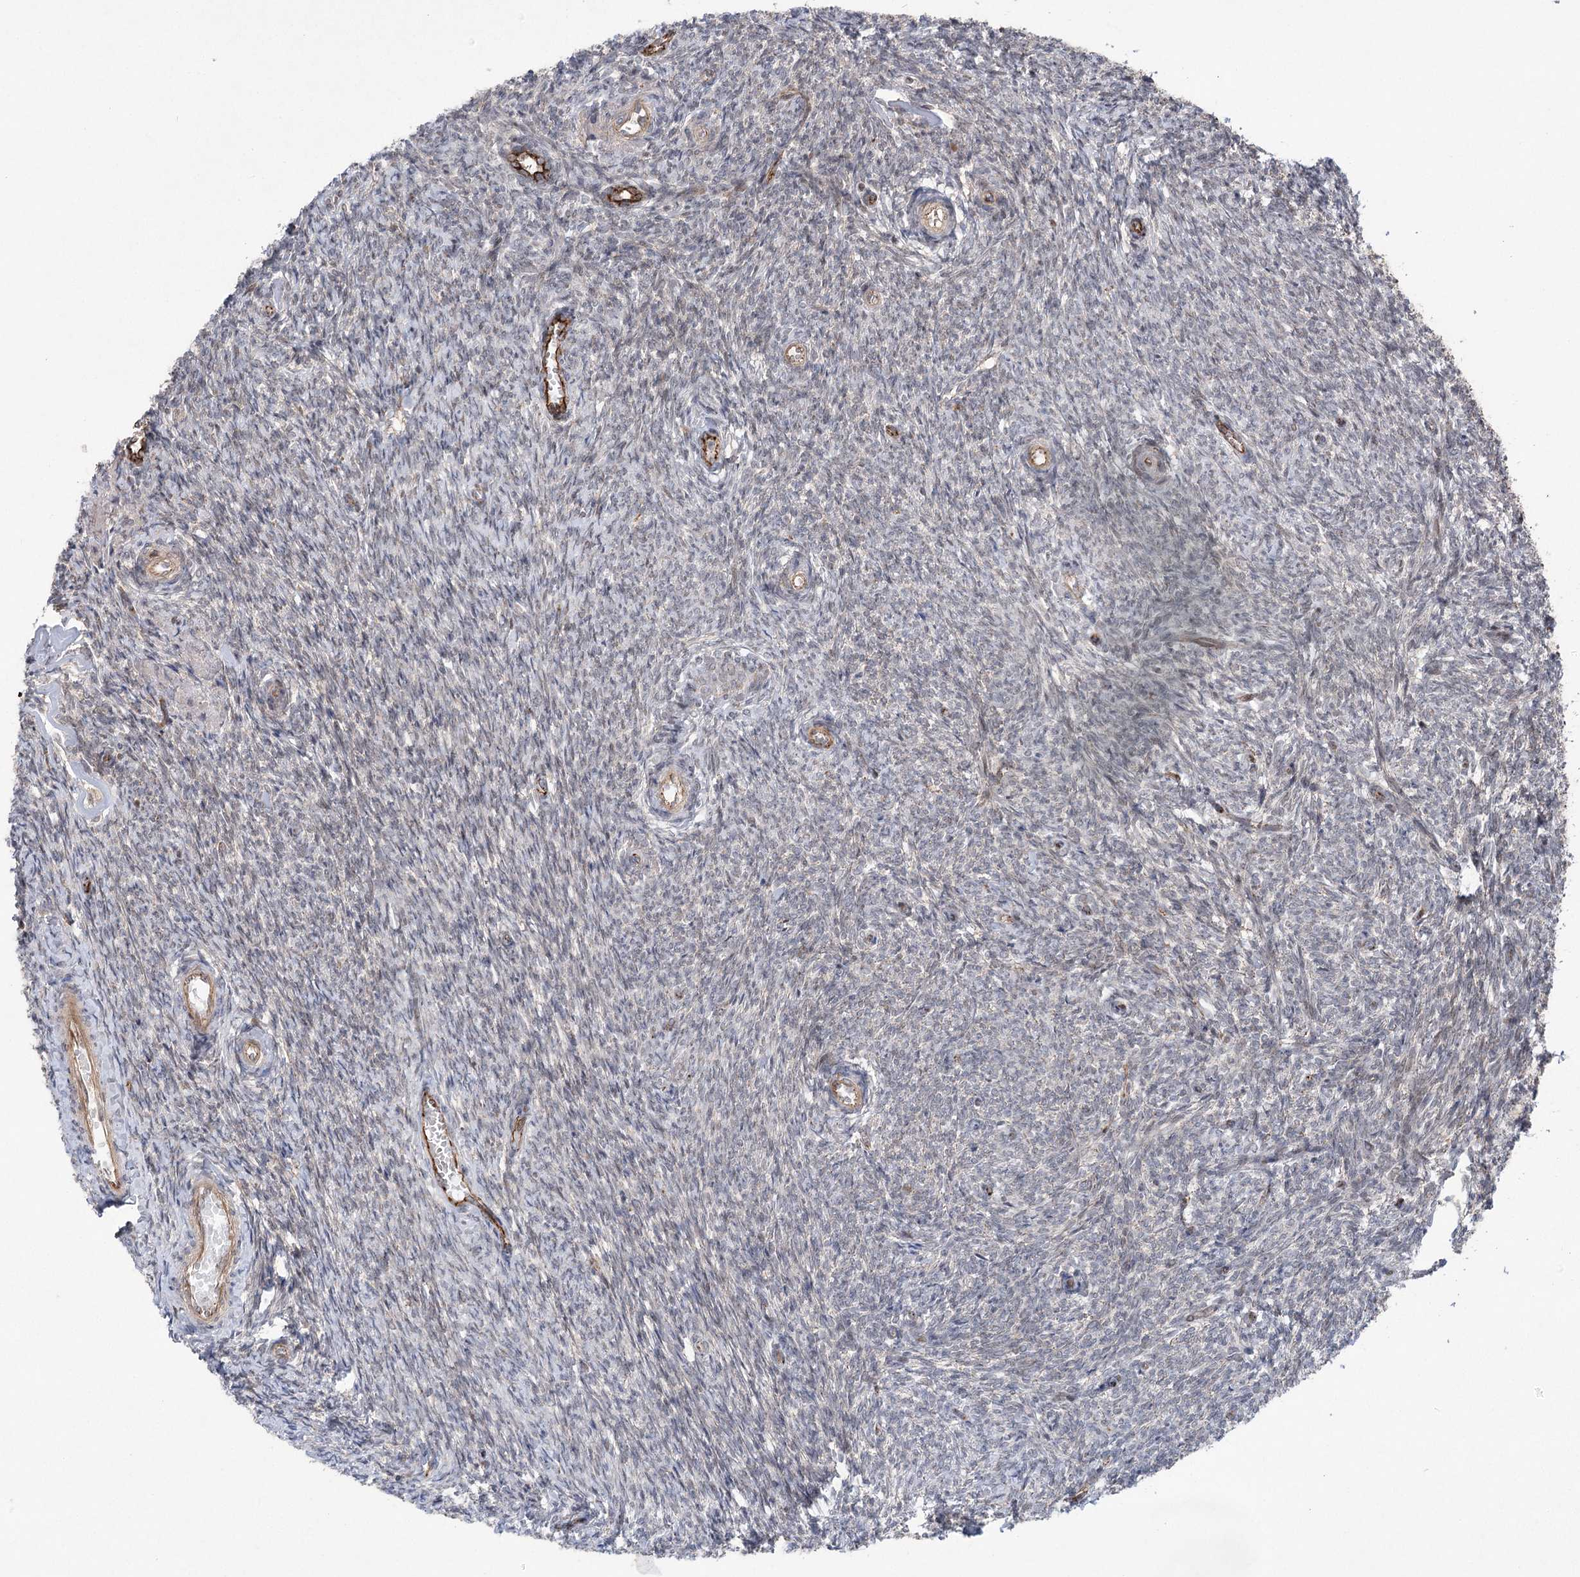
{"staining": {"intensity": "weak", "quantity": "<25%", "location": "cytoplasmic/membranous"}, "tissue": "ovary", "cell_type": "Ovarian stroma cells", "image_type": "normal", "snomed": [{"axis": "morphology", "description": "Normal tissue, NOS"}, {"axis": "topography", "description": "Ovary"}], "caption": "High power microscopy micrograph of an immunohistochemistry (IHC) image of unremarkable ovary, revealing no significant staining in ovarian stroma cells.", "gene": "METTL24", "patient": {"sex": "female", "age": 44}}